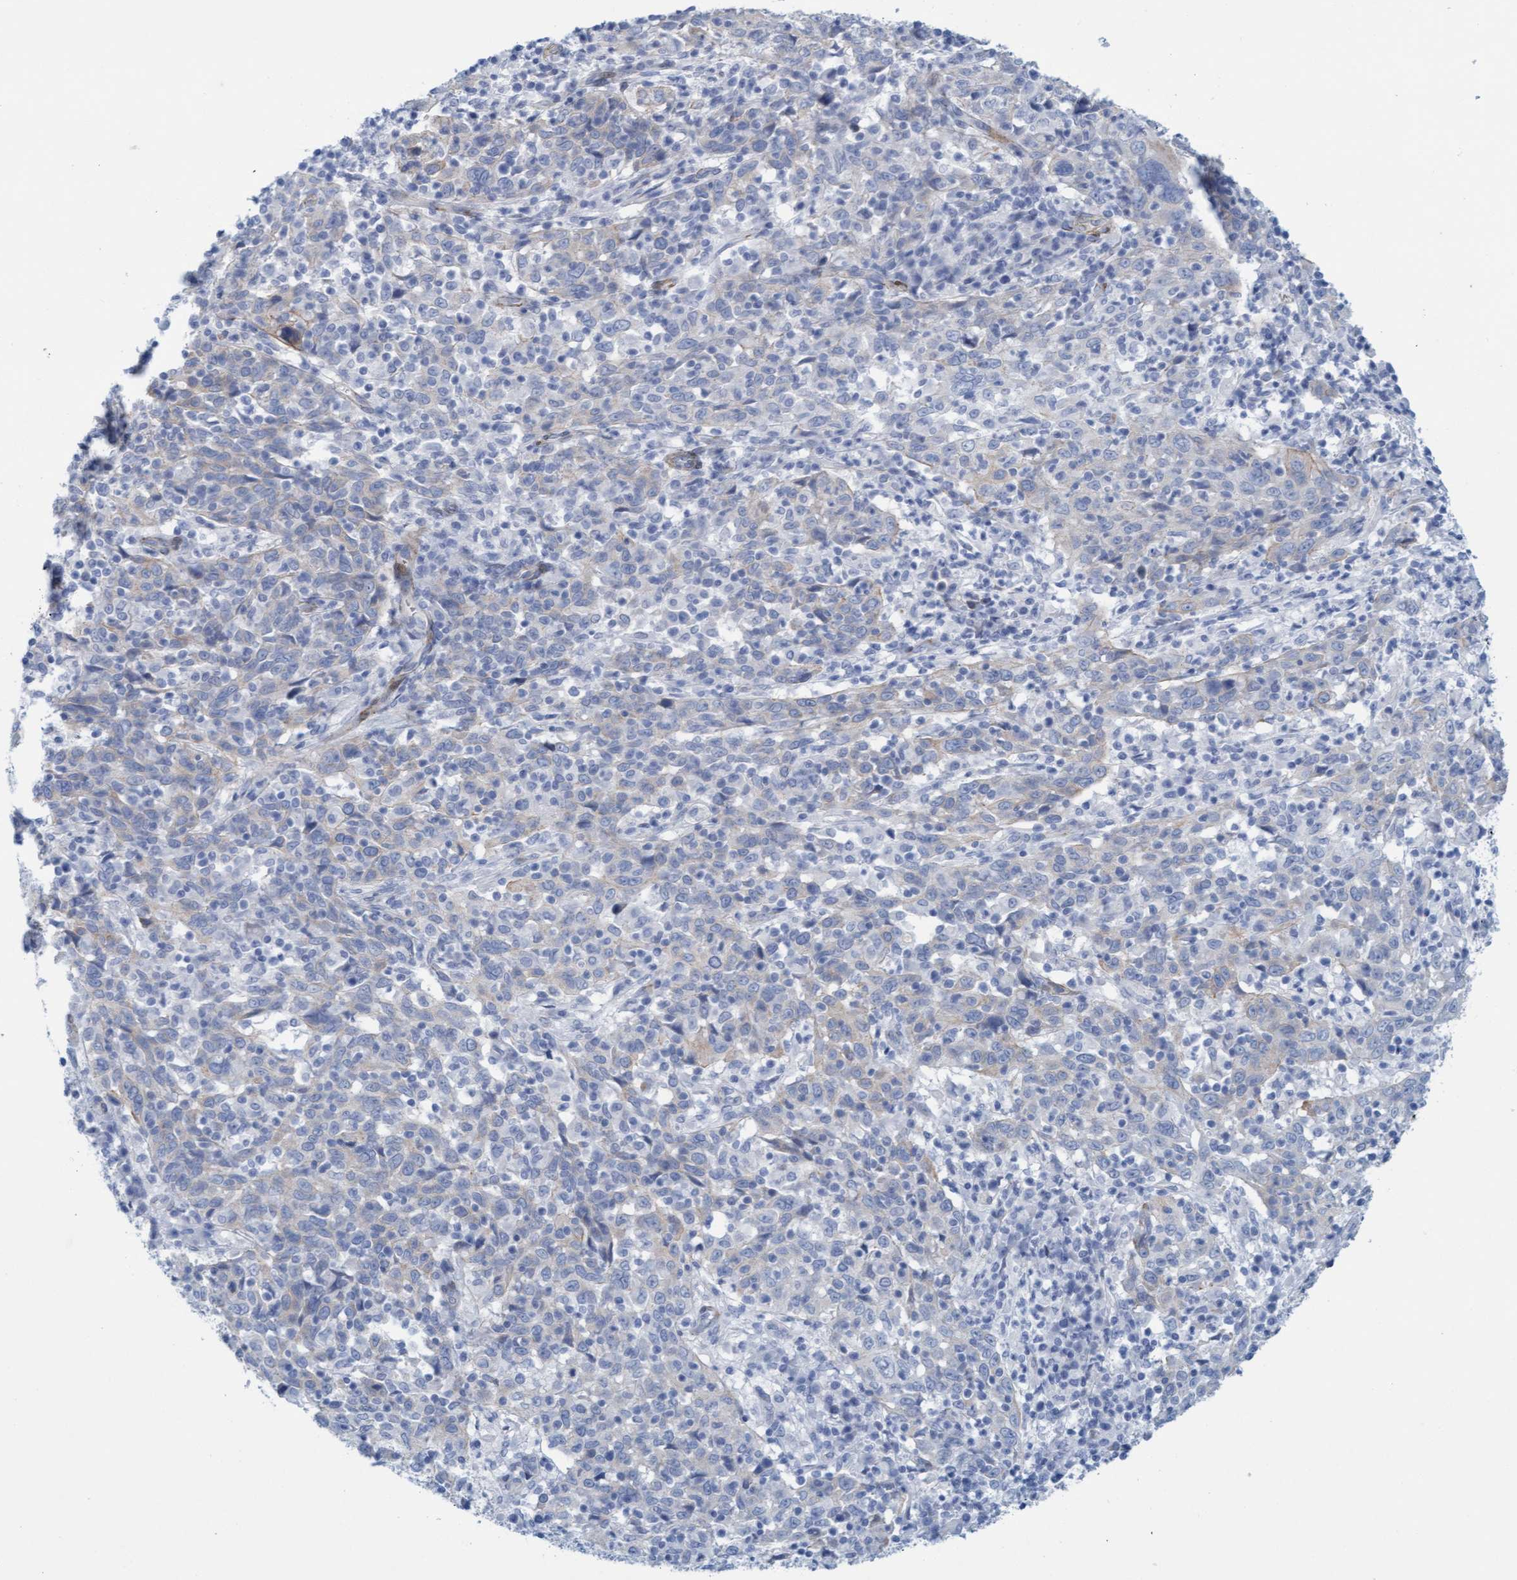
{"staining": {"intensity": "negative", "quantity": "none", "location": "none"}, "tissue": "cervical cancer", "cell_type": "Tumor cells", "image_type": "cancer", "snomed": [{"axis": "morphology", "description": "Squamous cell carcinoma, NOS"}, {"axis": "topography", "description": "Cervix"}], "caption": "A photomicrograph of human cervical cancer (squamous cell carcinoma) is negative for staining in tumor cells. (DAB IHC with hematoxylin counter stain).", "gene": "MTFR1", "patient": {"sex": "female", "age": 46}}